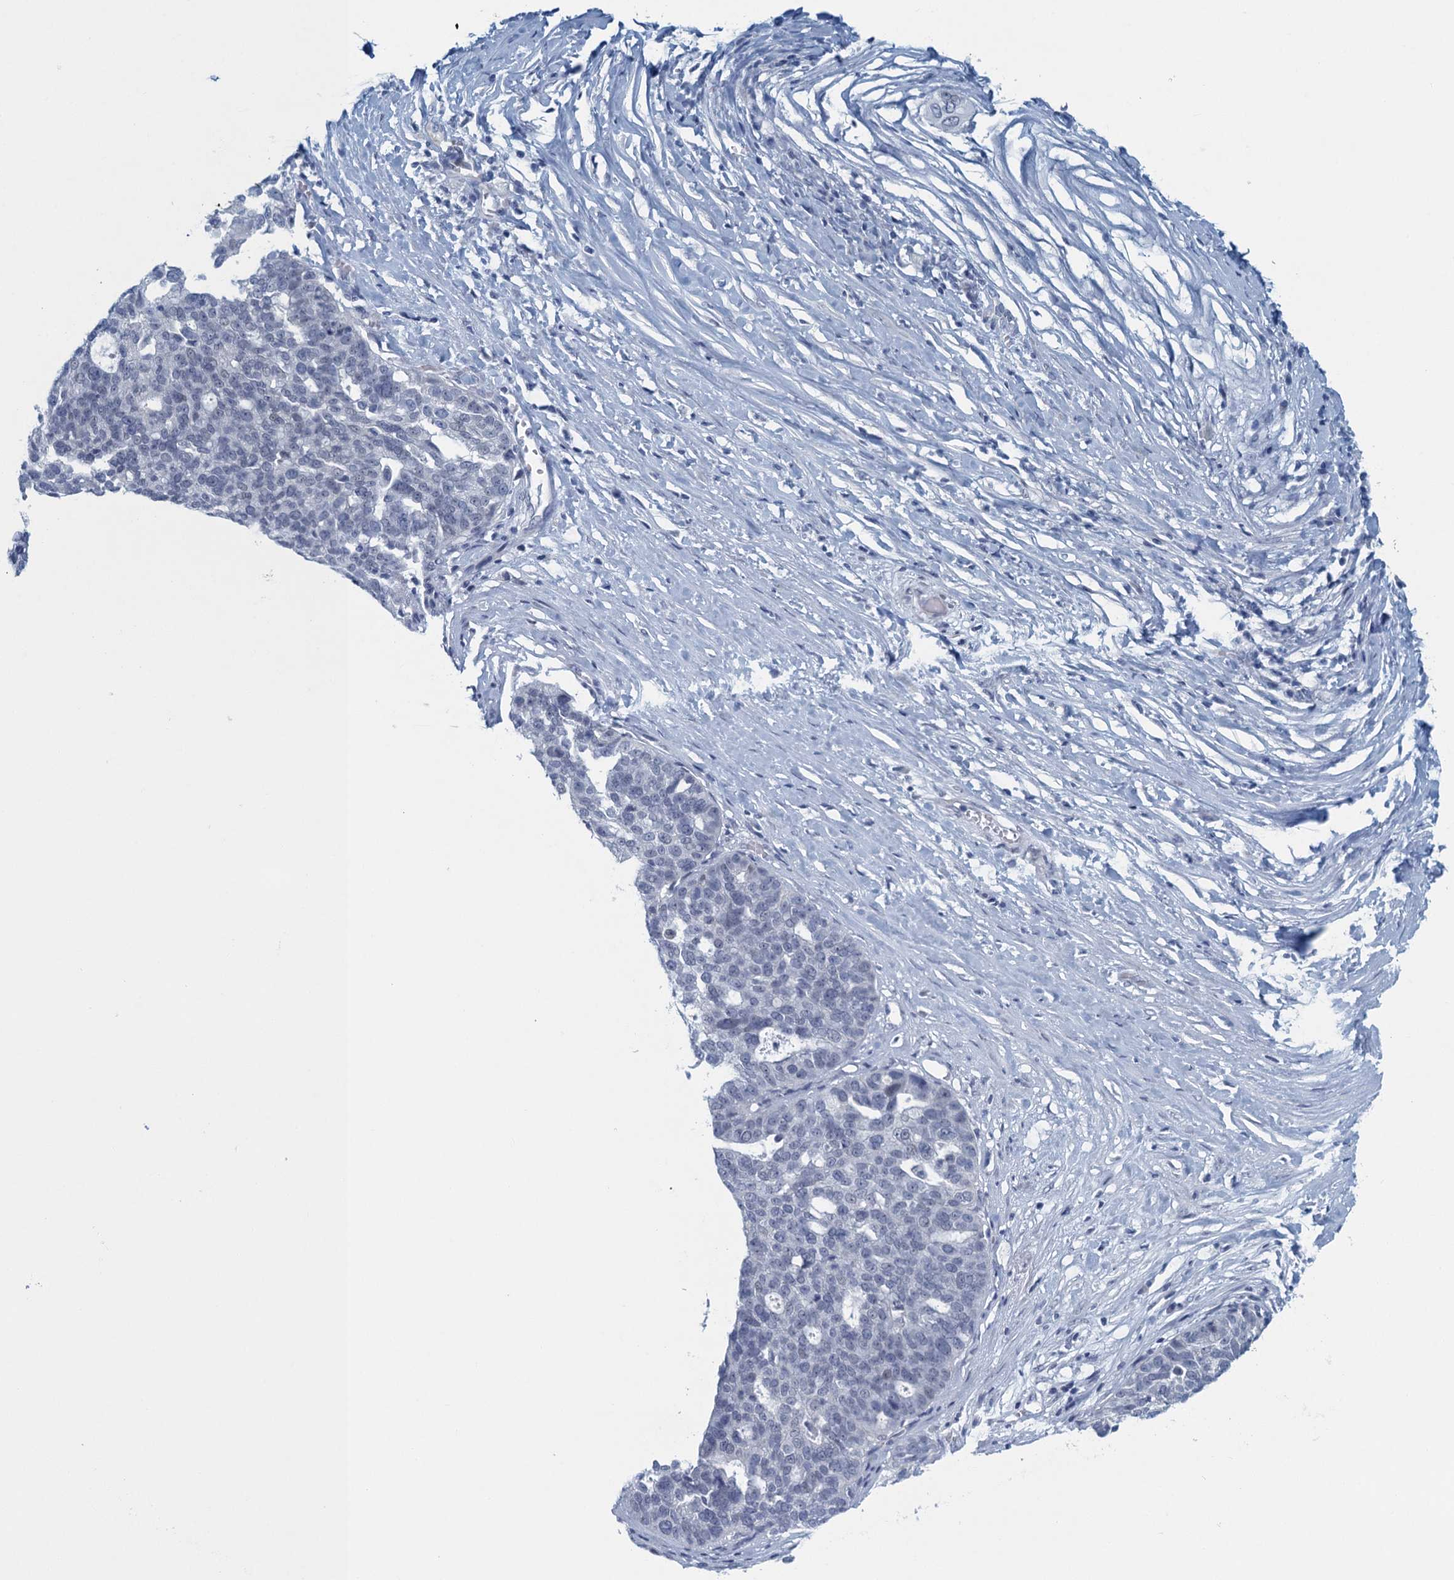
{"staining": {"intensity": "negative", "quantity": "none", "location": "none"}, "tissue": "ovarian cancer", "cell_type": "Tumor cells", "image_type": "cancer", "snomed": [{"axis": "morphology", "description": "Cystadenocarcinoma, serous, NOS"}, {"axis": "topography", "description": "Ovary"}], "caption": "Tumor cells are negative for protein expression in human serous cystadenocarcinoma (ovarian).", "gene": "ENSG00000131152", "patient": {"sex": "female", "age": 59}}